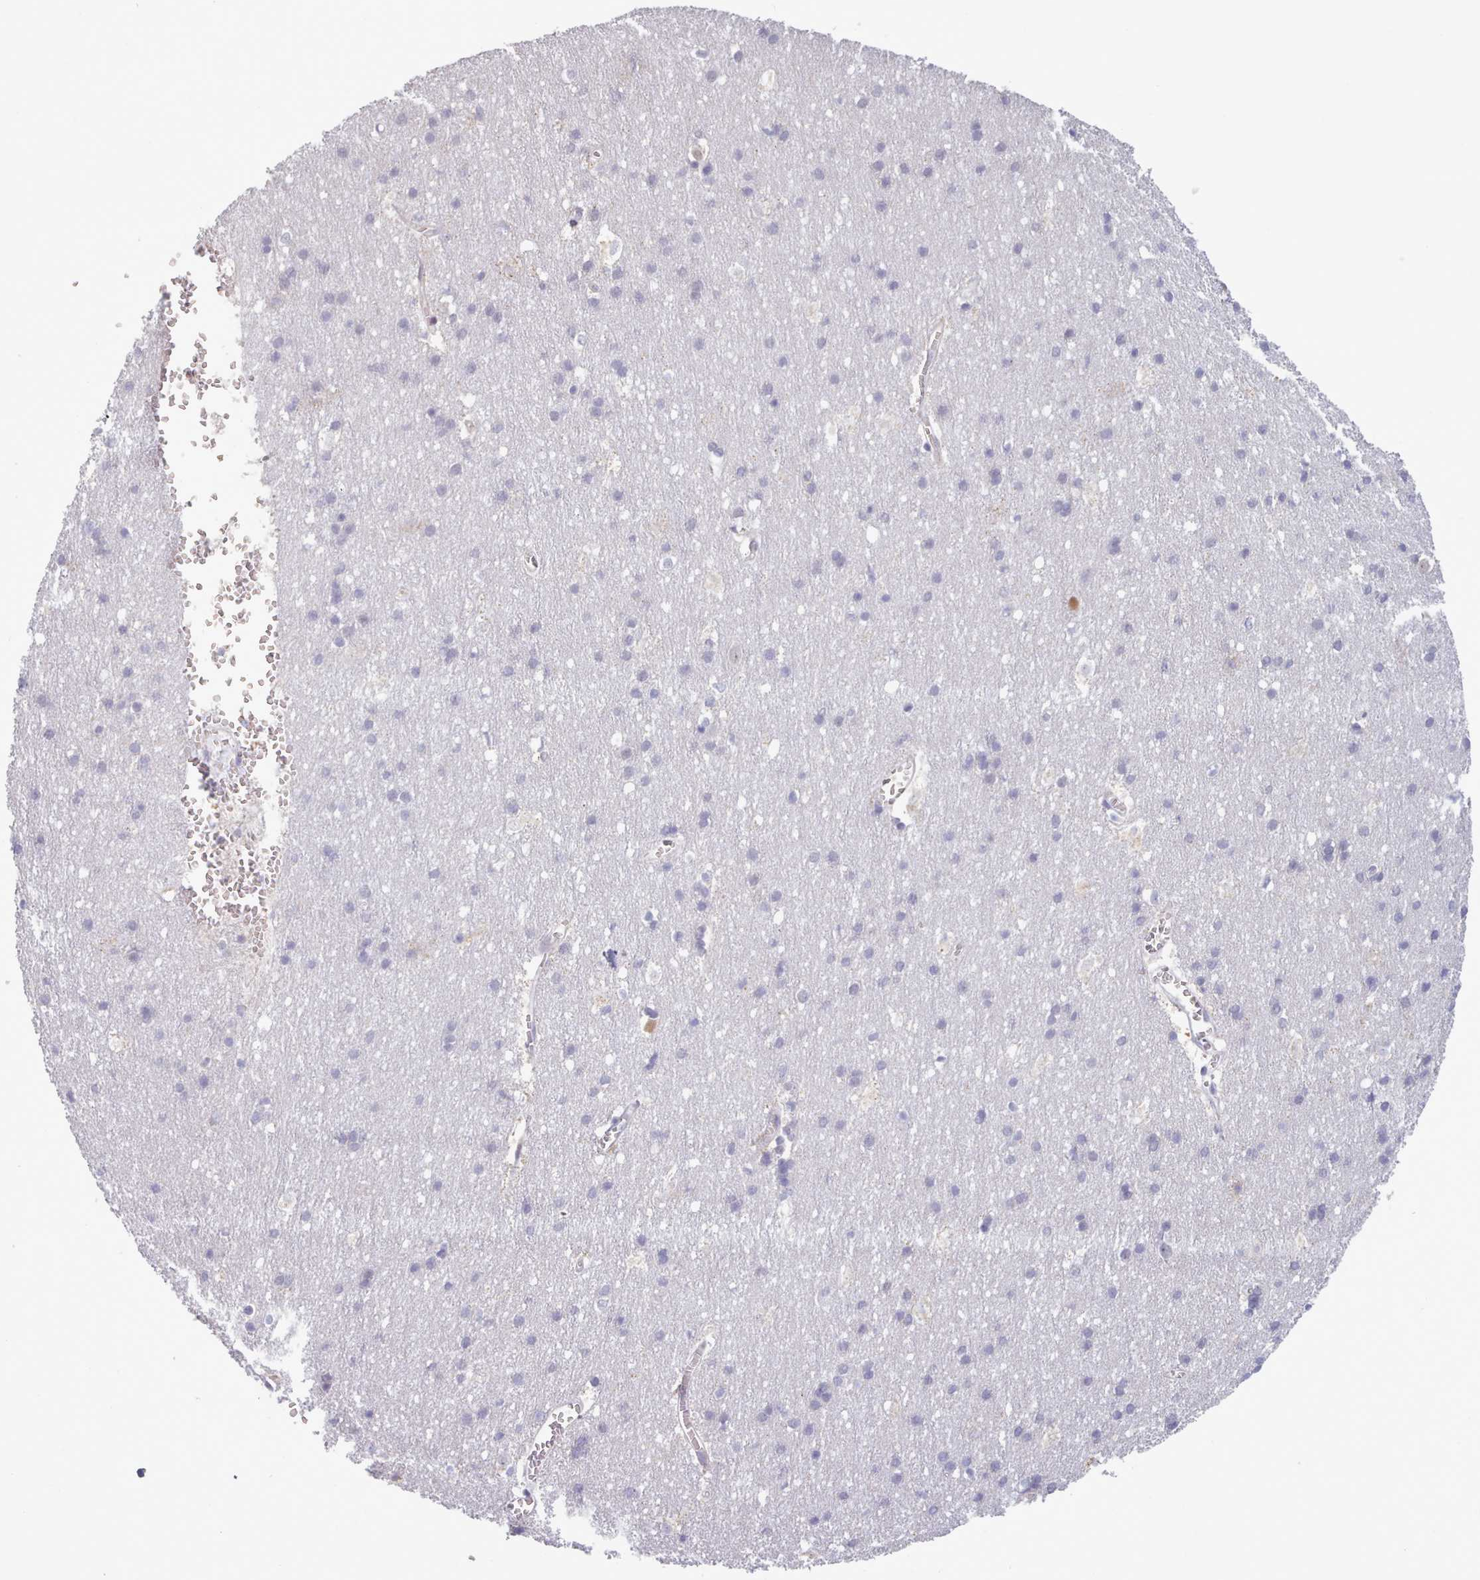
{"staining": {"intensity": "negative", "quantity": "none", "location": "none"}, "tissue": "cerebral cortex", "cell_type": "Endothelial cells", "image_type": "normal", "snomed": [{"axis": "morphology", "description": "Normal tissue, NOS"}, {"axis": "topography", "description": "Cerebral cortex"}], "caption": "Endothelial cells show no significant expression in benign cerebral cortex. (Brightfield microscopy of DAB (3,3'-diaminobenzidine) immunohistochemistry at high magnification).", "gene": "KBTBD6", "patient": {"sex": "male", "age": 54}}